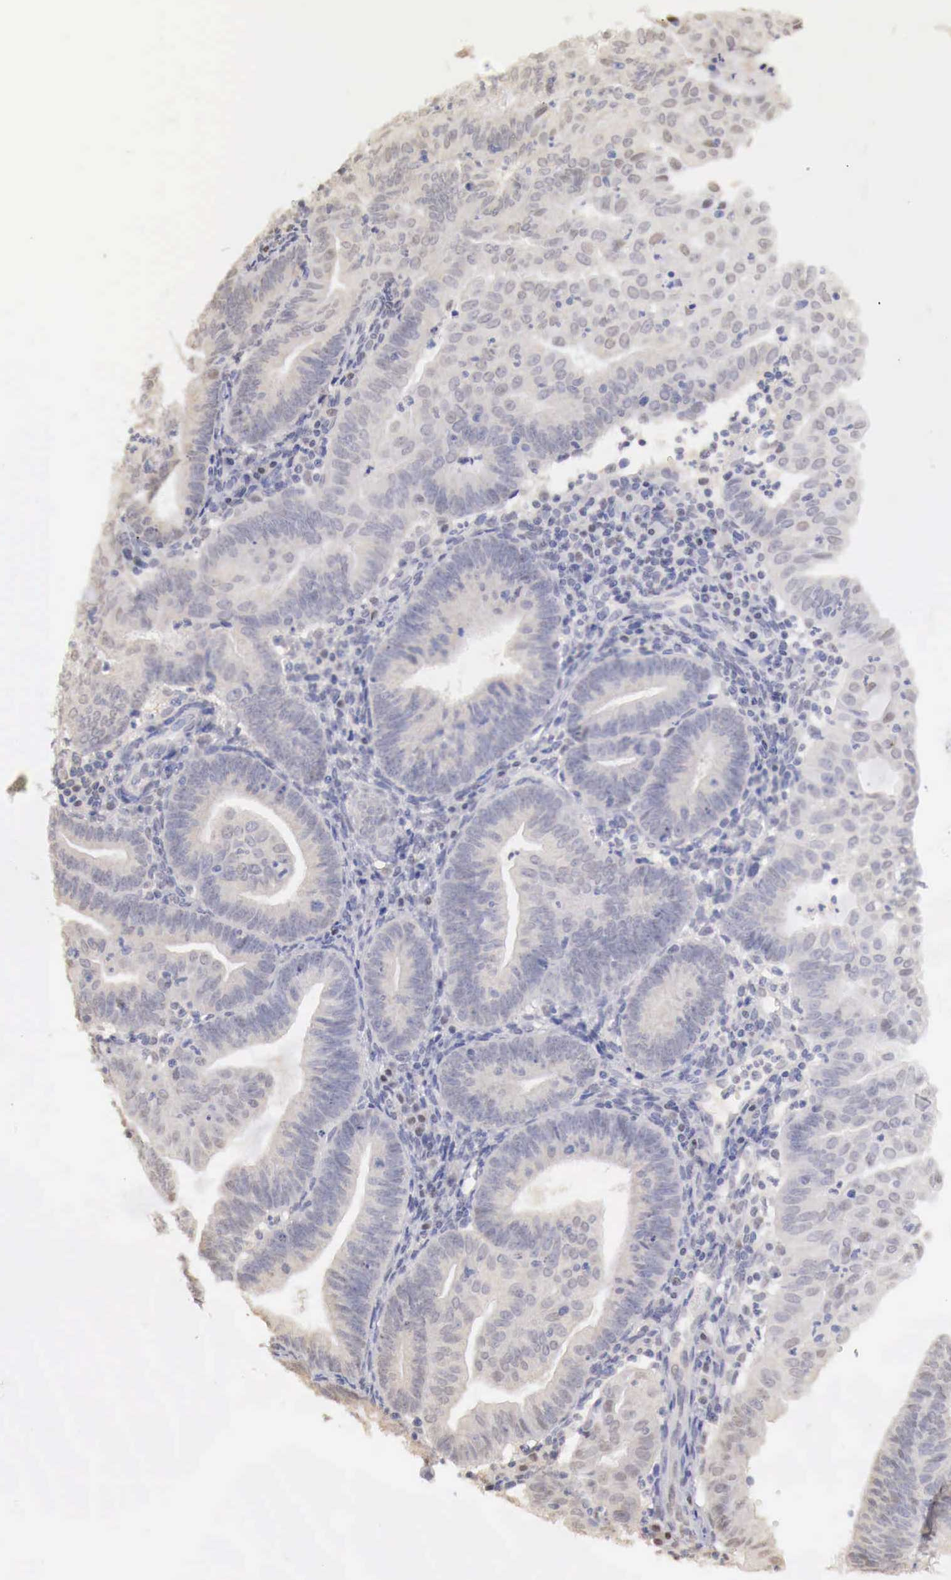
{"staining": {"intensity": "weak", "quantity": "<25%", "location": "nuclear"}, "tissue": "endometrial cancer", "cell_type": "Tumor cells", "image_type": "cancer", "snomed": [{"axis": "morphology", "description": "Adenocarcinoma, NOS"}, {"axis": "topography", "description": "Endometrium"}], "caption": "A high-resolution micrograph shows immunohistochemistry (IHC) staining of adenocarcinoma (endometrial), which exhibits no significant positivity in tumor cells.", "gene": "UBA1", "patient": {"sex": "female", "age": 60}}